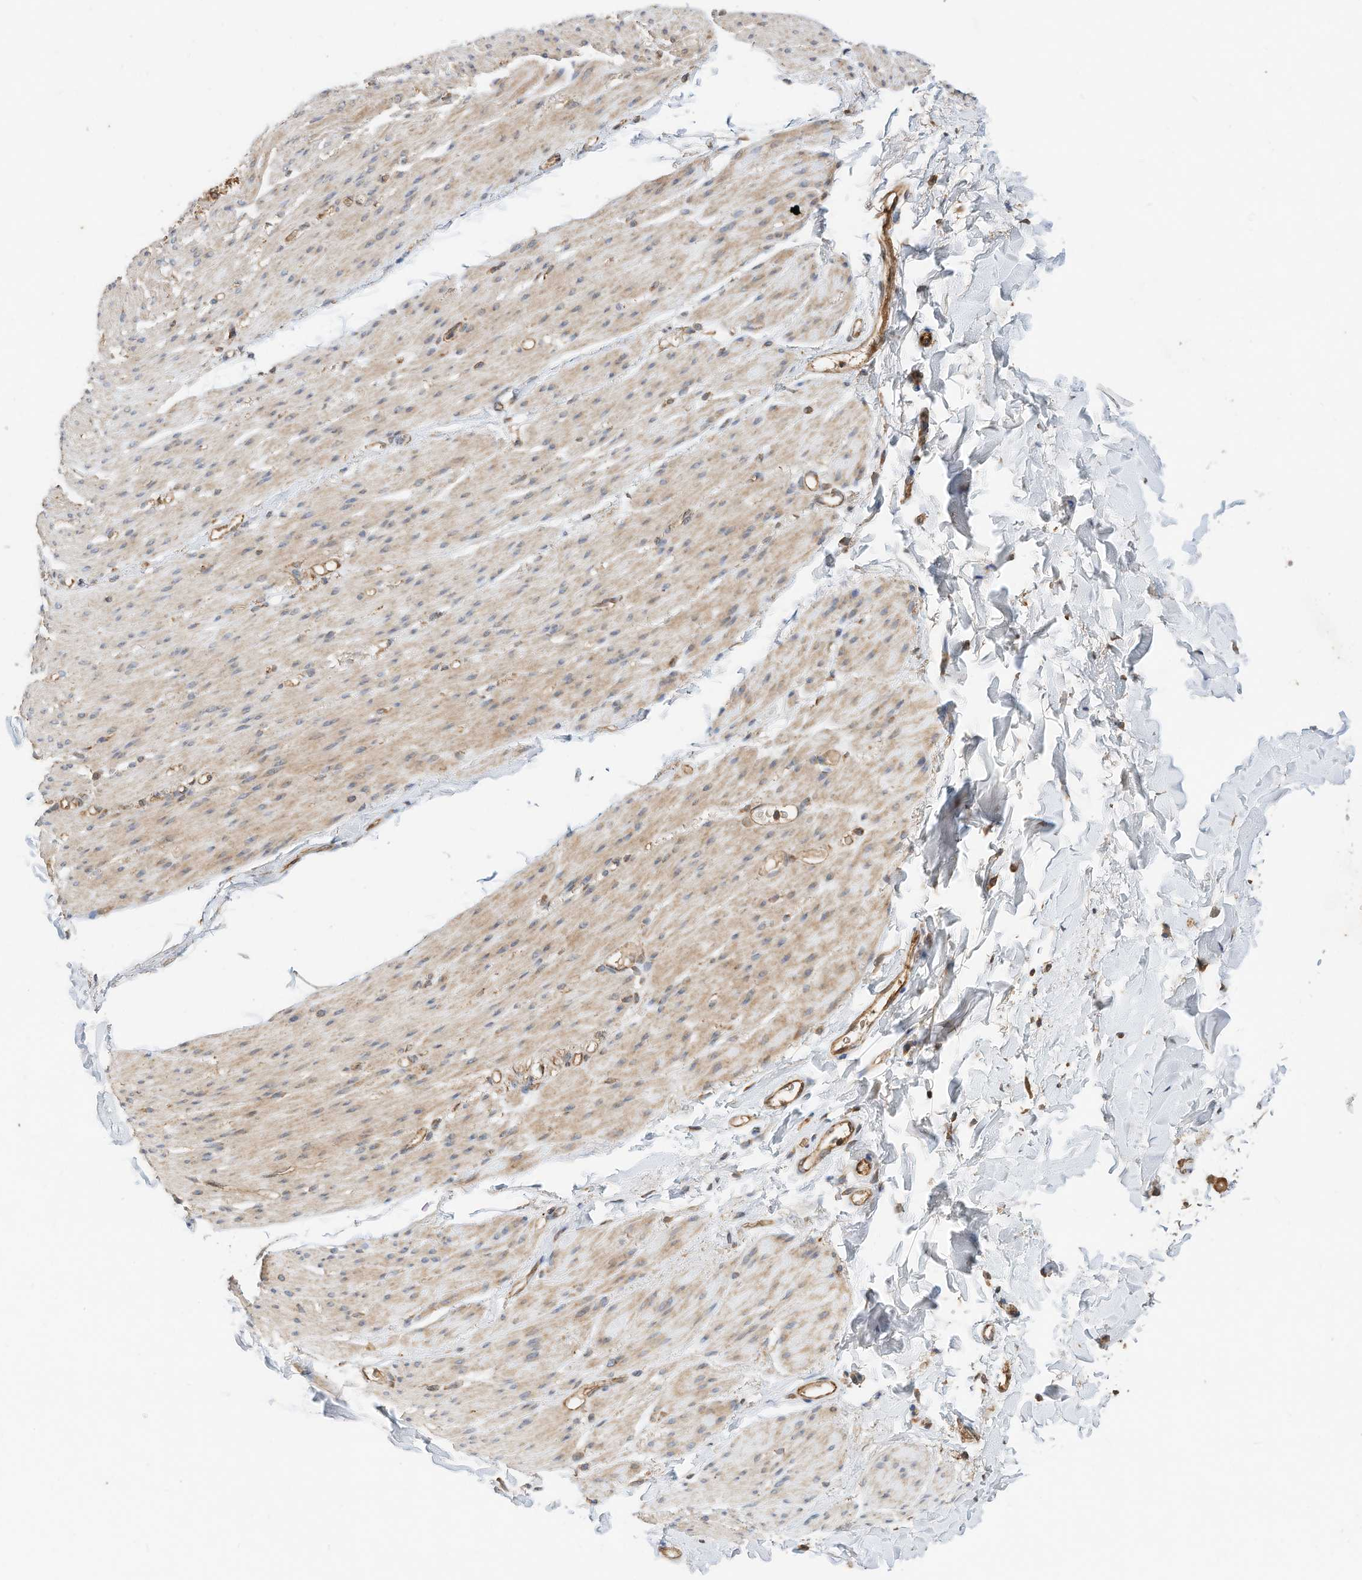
{"staining": {"intensity": "weak", "quantity": ">75%", "location": "cytoplasmic/membranous"}, "tissue": "smooth muscle", "cell_type": "Smooth muscle cells", "image_type": "normal", "snomed": [{"axis": "morphology", "description": "Normal tissue, NOS"}, {"axis": "topography", "description": "Colon"}, {"axis": "topography", "description": "Peripheral nerve tissue"}], "caption": "This is an image of immunohistochemistry (IHC) staining of unremarkable smooth muscle, which shows weak staining in the cytoplasmic/membranous of smooth muscle cells.", "gene": "CPAMD8", "patient": {"sex": "female", "age": 61}}